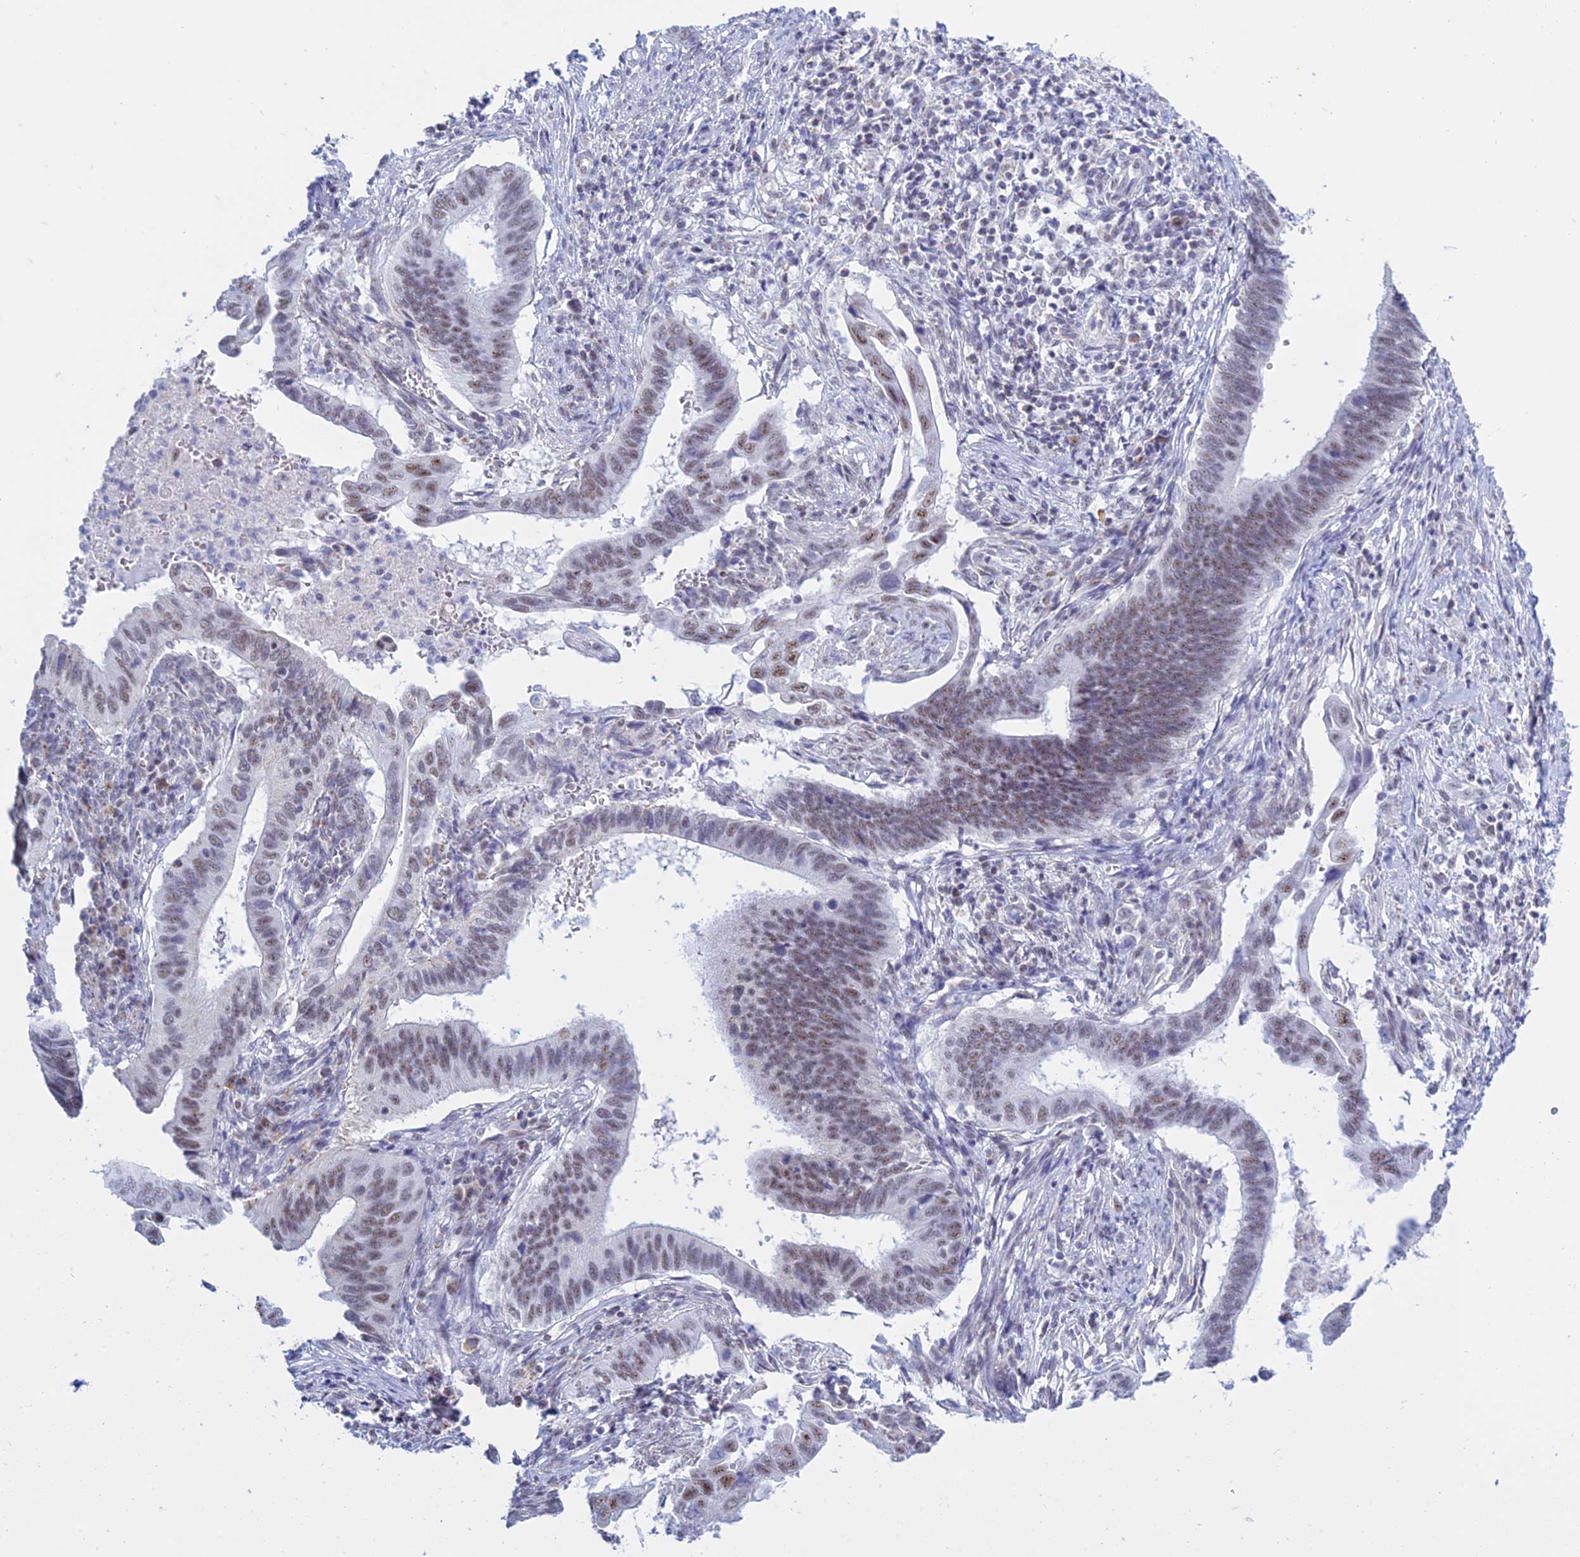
{"staining": {"intensity": "weak", "quantity": ">75%", "location": "nuclear"}, "tissue": "cervical cancer", "cell_type": "Tumor cells", "image_type": "cancer", "snomed": [{"axis": "morphology", "description": "Adenocarcinoma, NOS"}, {"axis": "topography", "description": "Cervix"}], "caption": "Cervical cancer stained with a brown dye reveals weak nuclear positive expression in approximately >75% of tumor cells.", "gene": "KLF14", "patient": {"sex": "female", "age": 42}}